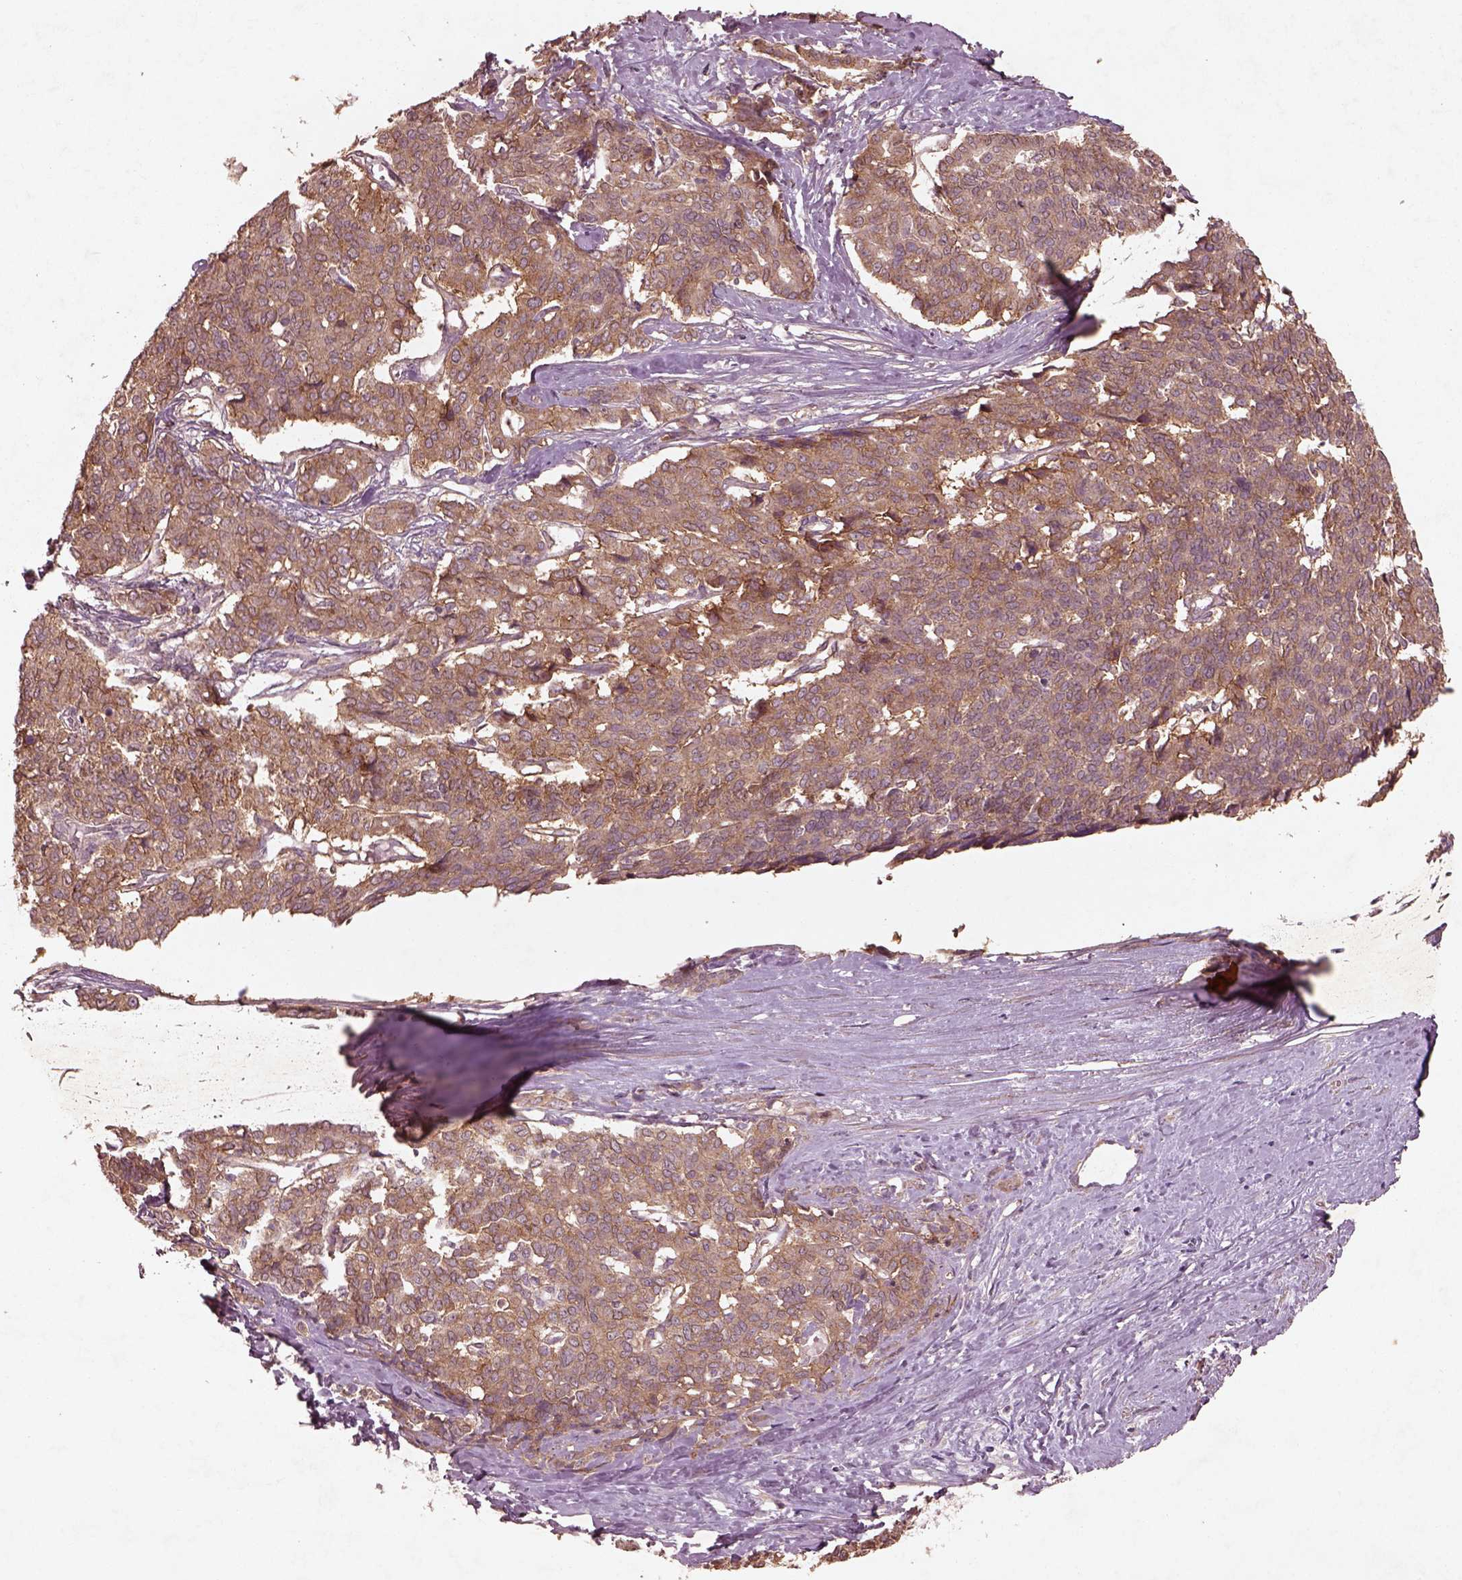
{"staining": {"intensity": "moderate", "quantity": ">75%", "location": "cytoplasmic/membranous"}, "tissue": "liver cancer", "cell_type": "Tumor cells", "image_type": "cancer", "snomed": [{"axis": "morphology", "description": "Cholangiocarcinoma"}, {"axis": "topography", "description": "Liver"}], "caption": "Immunohistochemical staining of liver cholangiocarcinoma demonstrates medium levels of moderate cytoplasmic/membranous positivity in approximately >75% of tumor cells. (IHC, brightfield microscopy, high magnification).", "gene": "FAM234A", "patient": {"sex": "female", "age": 47}}